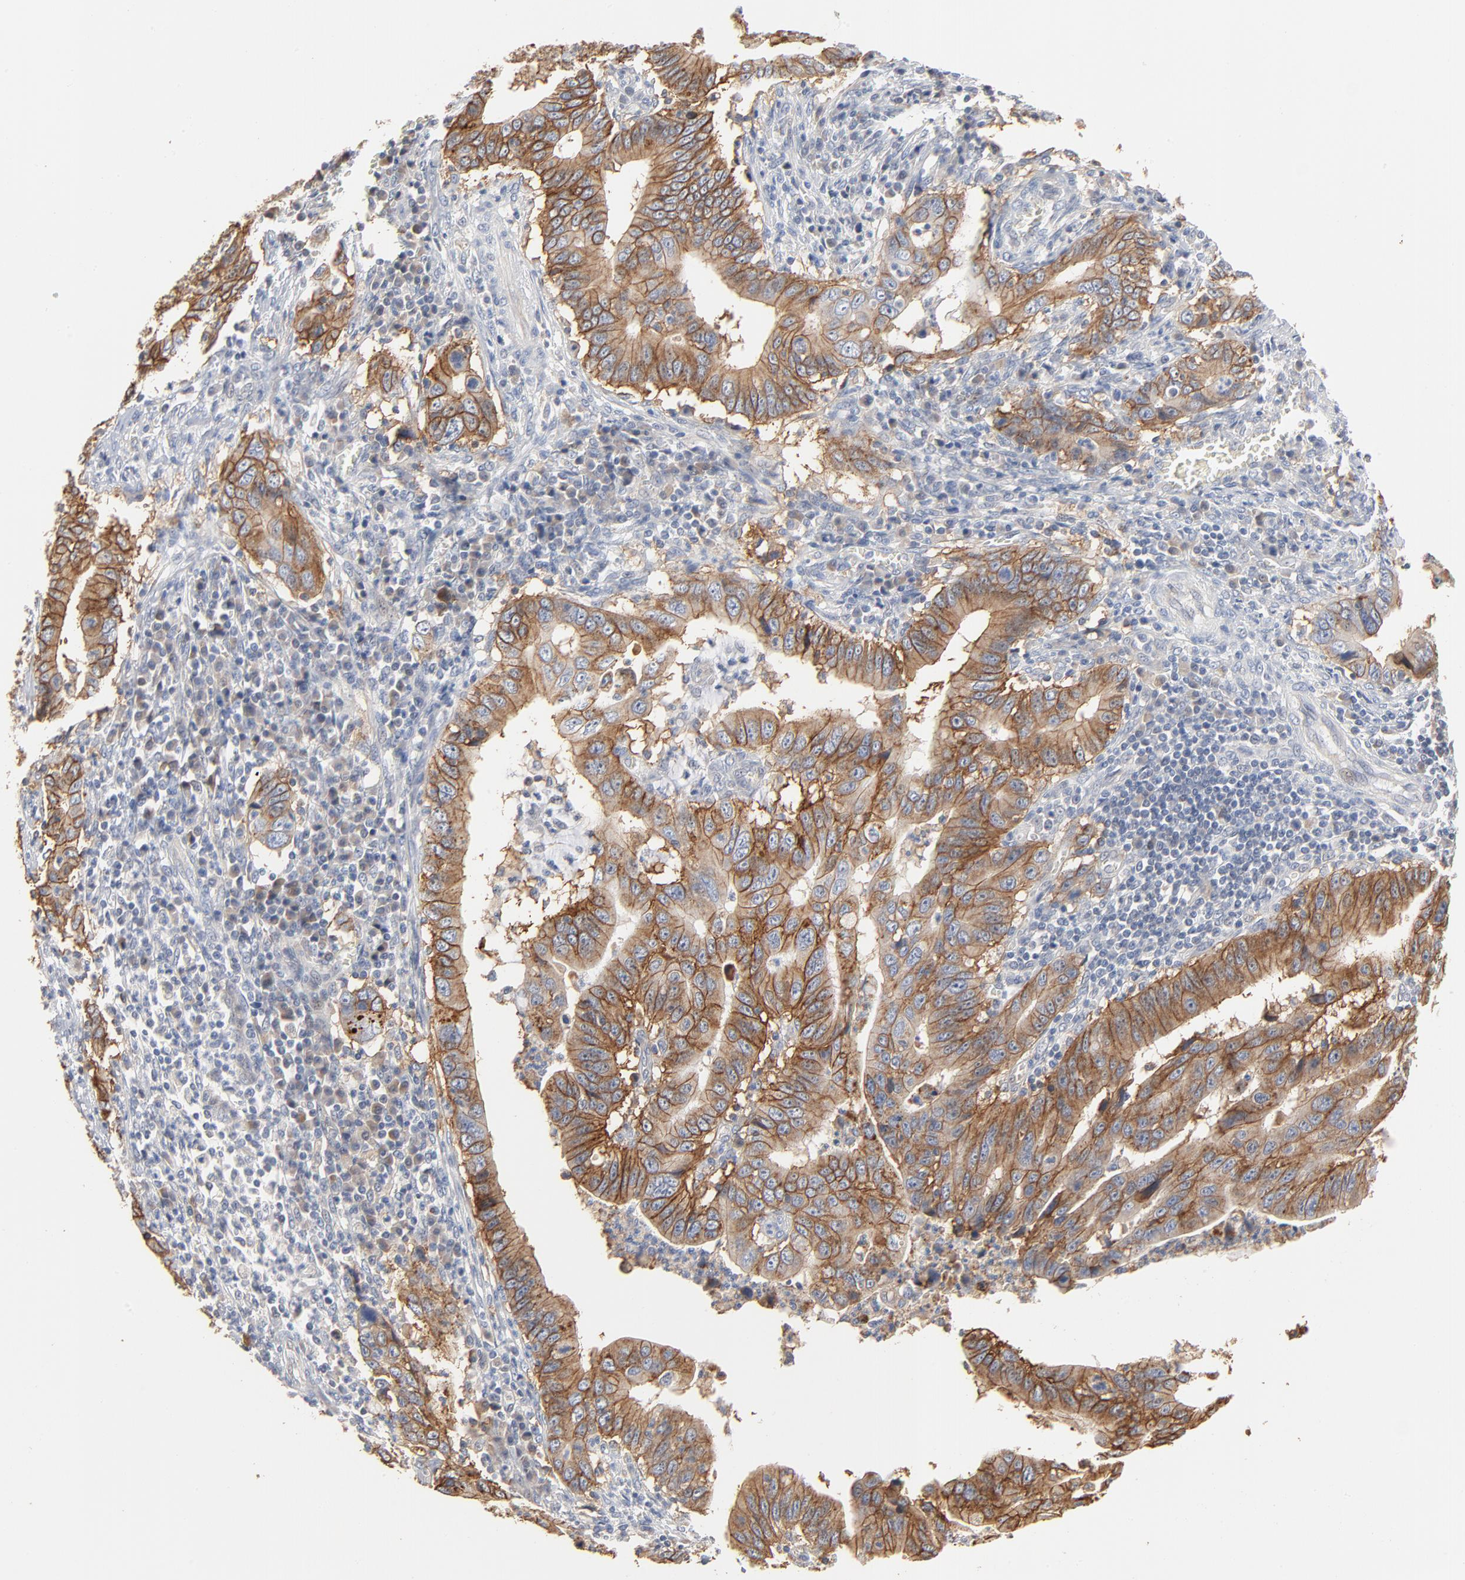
{"staining": {"intensity": "moderate", "quantity": ">75%", "location": "cytoplasmic/membranous"}, "tissue": "stomach cancer", "cell_type": "Tumor cells", "image_type": "cancer", "snomed": [{"axis": "morphology", "description": "Adenocarcinoma, NOS"}, {"axis": "topography", "description": "Stomach, upper"}], "caption": "Immunohistochemistry (DAB (3,3'-diaminobenzidine)) staining of adenocarcinoma (stomach) exhibits moderate cytoplasmic/membranous protein staining in about >75% of tumor cells. (brown staining indicates protein expression, while blue staining denotes nuclei).", "gene": "EPCAM", "patient": {"sex": "male", "age": 63}}